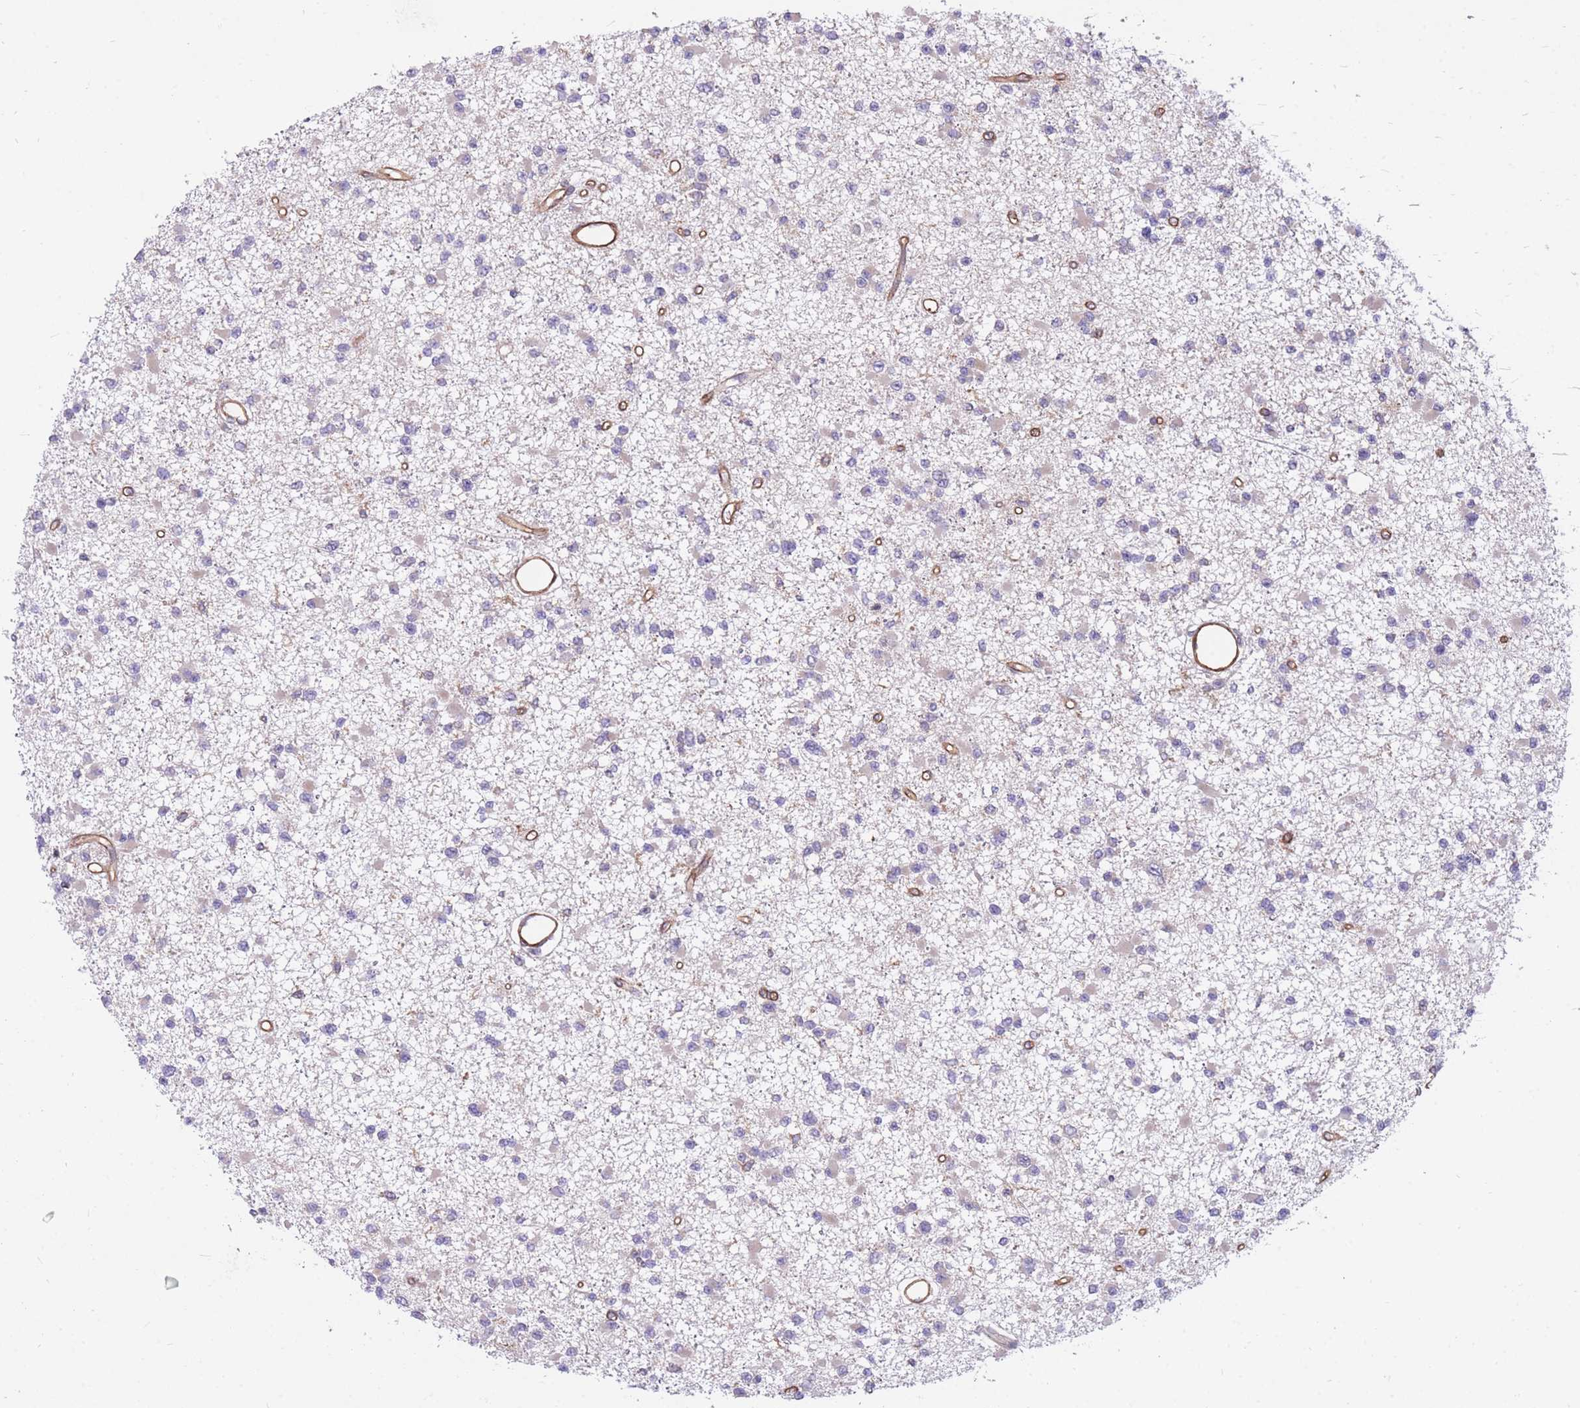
{"staining": {"intensity": "negative", "quantity": "none", "location": "none"}, "tissue": "glioma", "cell_type": "Tumor cells", "image_type": "cancer", "snomed": [{"axis": "morphology", "description": "Glioma, malignant, Low grade"}, {"axis": "topography", "description": "Brain"}], "caption": "High magnification brightfield microscopy of glioma stained with DAB (3,3'-diaminobenzidine) (brown) and counterstained with hematoxylin (blue): tumor cells show no significant staining. (Immunohistochemistry (ihc), brightfield microscopy, high magnification).", "gene": "GGA1", "patient": {"sex": "female", "age": 22}}